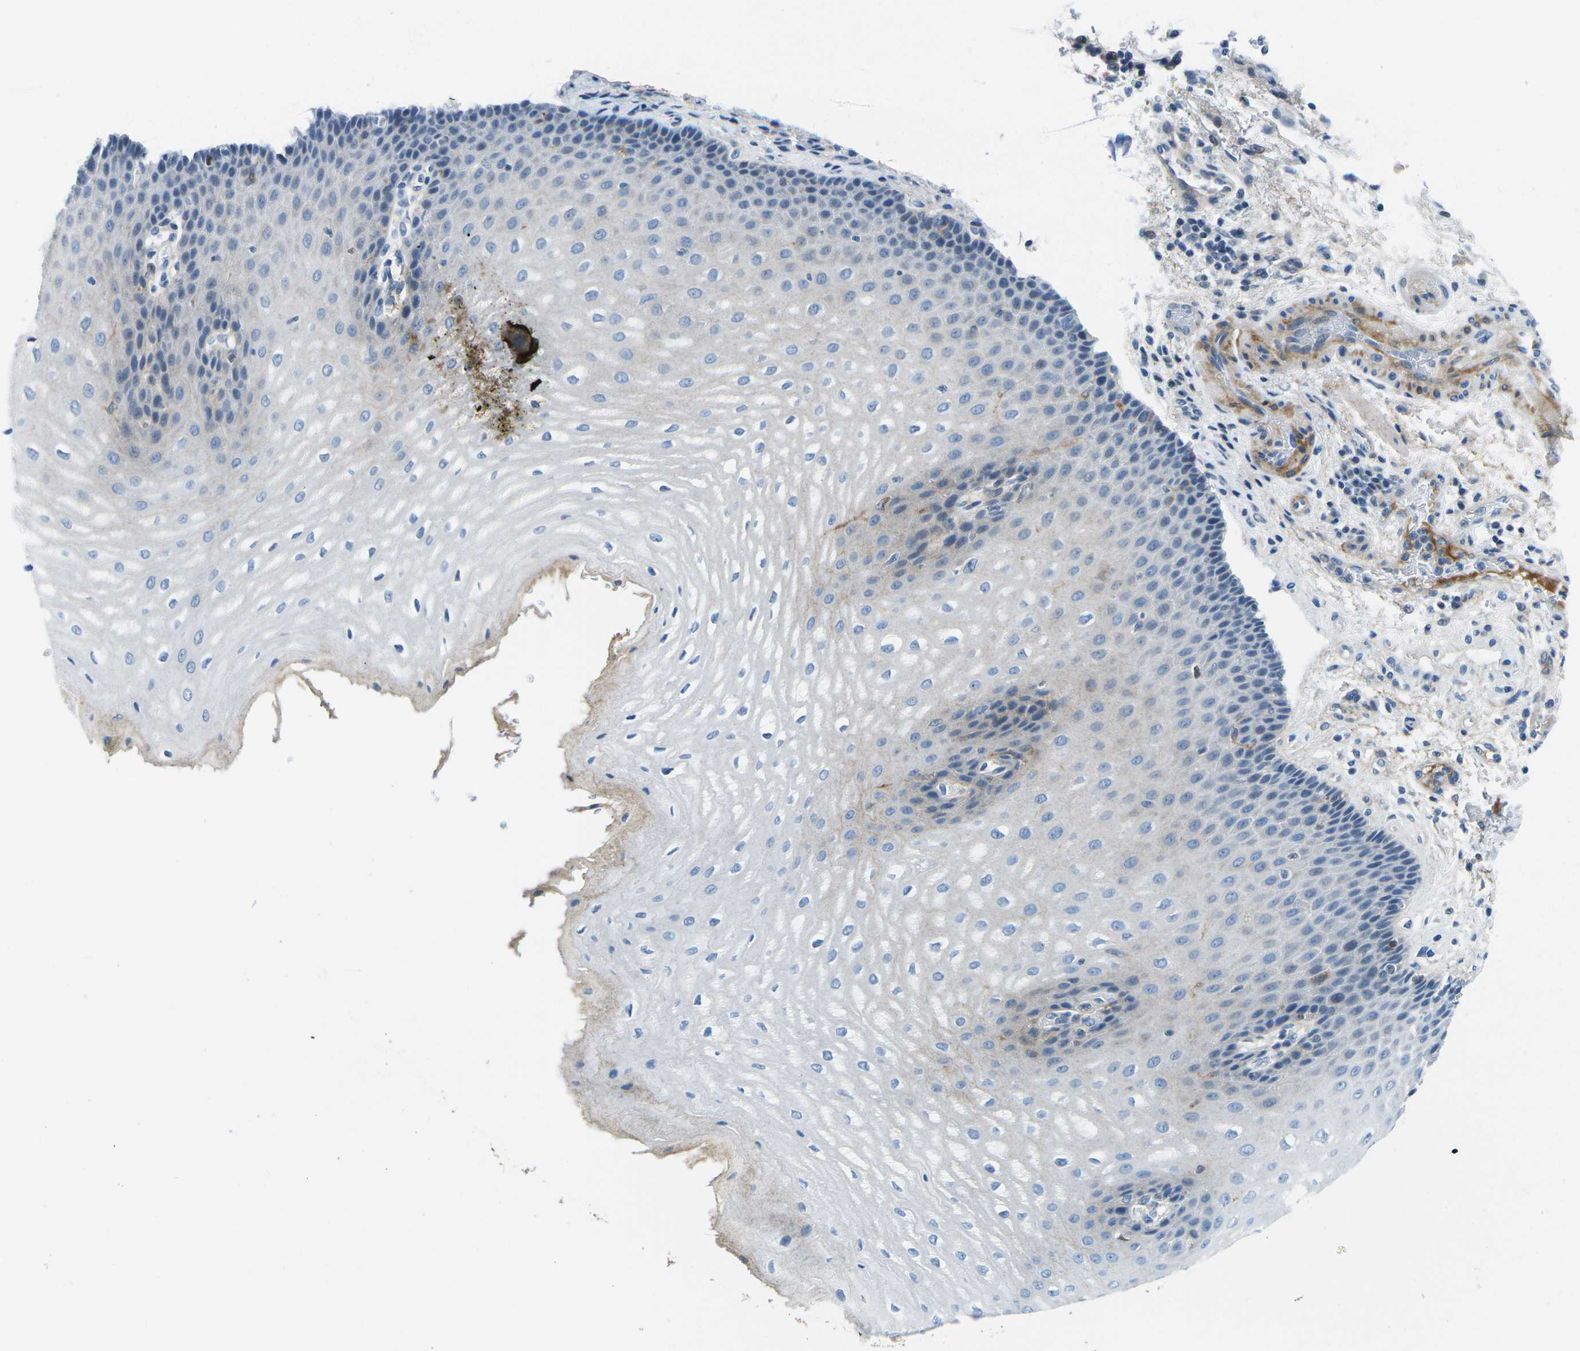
{"staining": {"intensity": "weak", "quantity": "<25%", "location": "cytoplasmic/membranous"}, "tissue": "esophagus", "cell_type": "Squamous epithelial cells", "image_type": "normal", "snomed": [{"axis": "morphology", "description": "Normal tissue, NOS"}, {"axis": "topography", "description": "Esophagus"}], "caption": "A high-resolution micrograph shows immunohistochemistry staining of unremarkable esophagus, which exhibits no significant staining in squamous epithelial cells.", "gene": "CFB", "patient": {"sex": "male", "age": 54}}